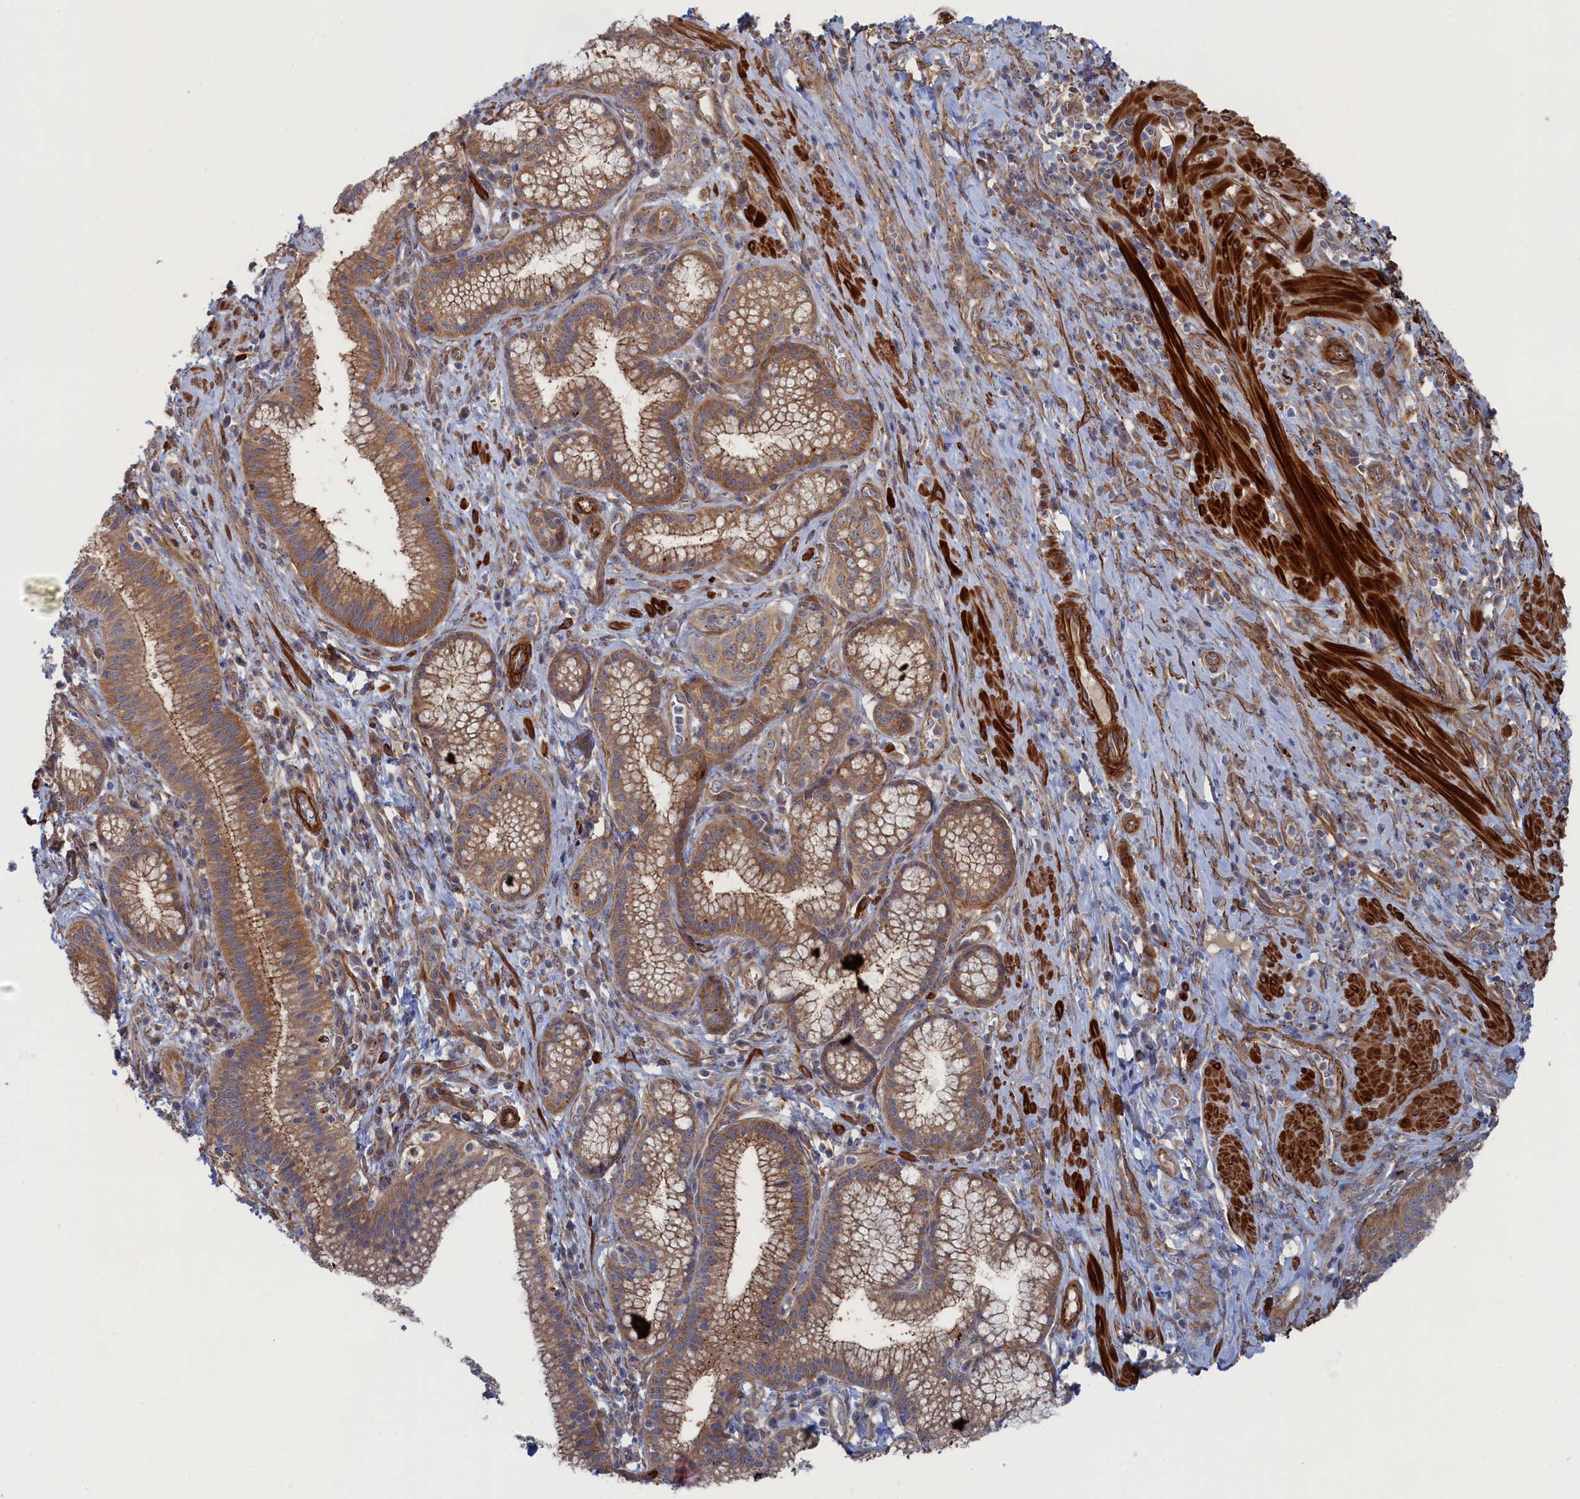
{"staining": {"intensity": "moderate", "quantity": ">75%", "location": "cytoplasmic/membranous"}, "tissue": "pancreatic cancer", "cell_type": "Tumor cells", "image_type": "cancer", "snomed": [{"axis": "morphology", "description": "Adenocarcinoma, NOS"}, {"axis": "topography", "description": "Pancreas"}], "caption": "Protein expression analysis of human pancreatic cancer reveals moderate cytoplasmic/membranous expression in about >75% of tumor cells. (Brightfield microscopy of DAB IHC at high magnification).", "gene": "FILIP1L", "patient": {"sex": "male", "age": 72}}